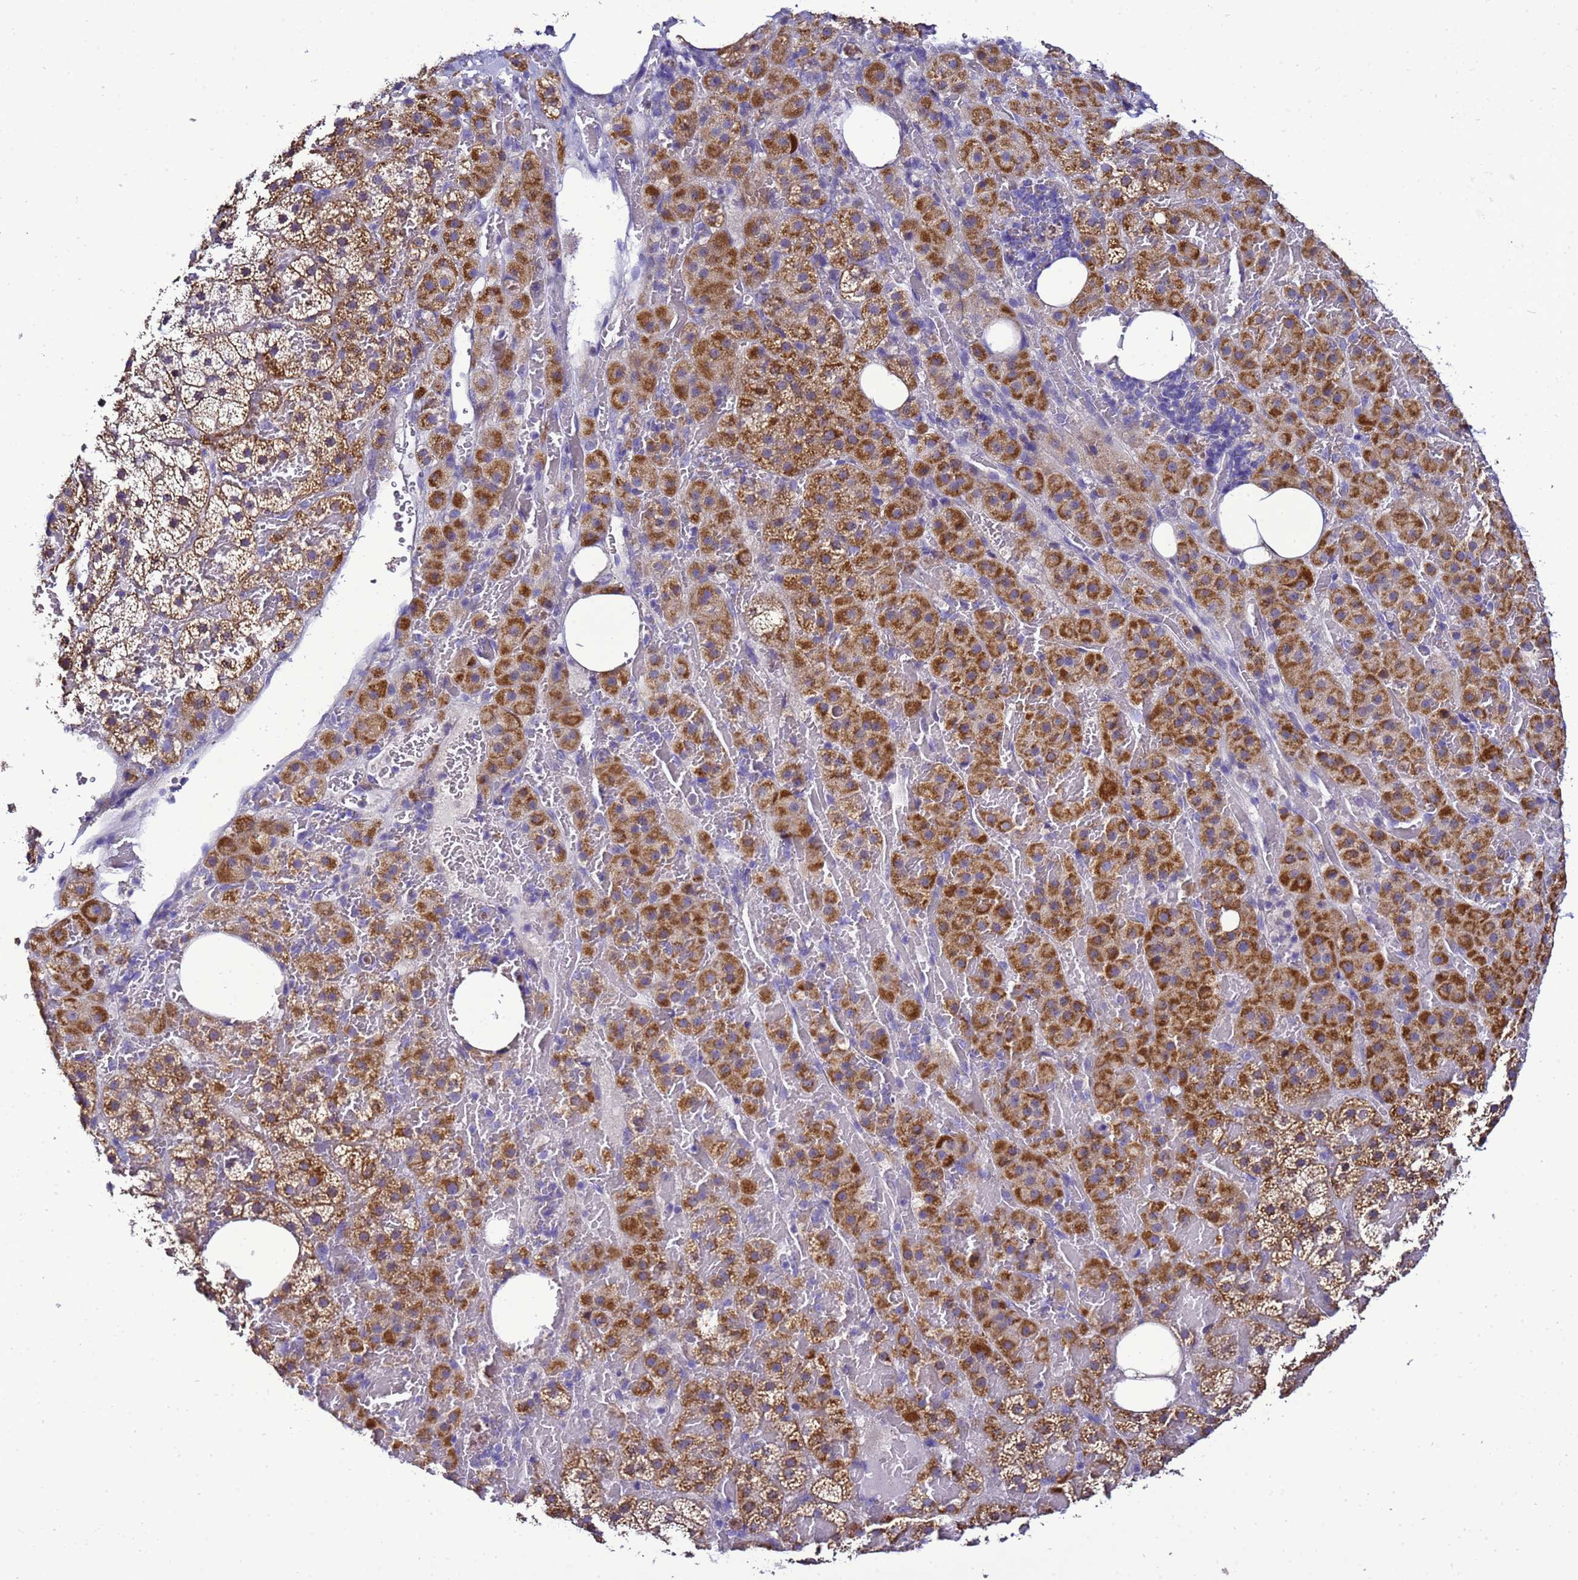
{"staining": {"intensity": "strong", "quantity": ">75%", "location": "cytoplasmic/membranous"}, "tissue": "adrenal gland", "cell_type": "Glandular cells", "image_type": "normal", "snomed": [{"axis": "morphology", "description": "Normal tissue, NOS"}, {"axis": "topography", "description": "Adrenal gland"}], "caption": "Protein expression by IHC displays strong cytoplasmic/membranous expression in about >75% of glandular cells in unremarkable adrenal gland. (brown staining indicates protein expression, while blue staining denotes nuclei).", "gene": "HIGD2A", "patient": {"sex": "female", "age": 59}}